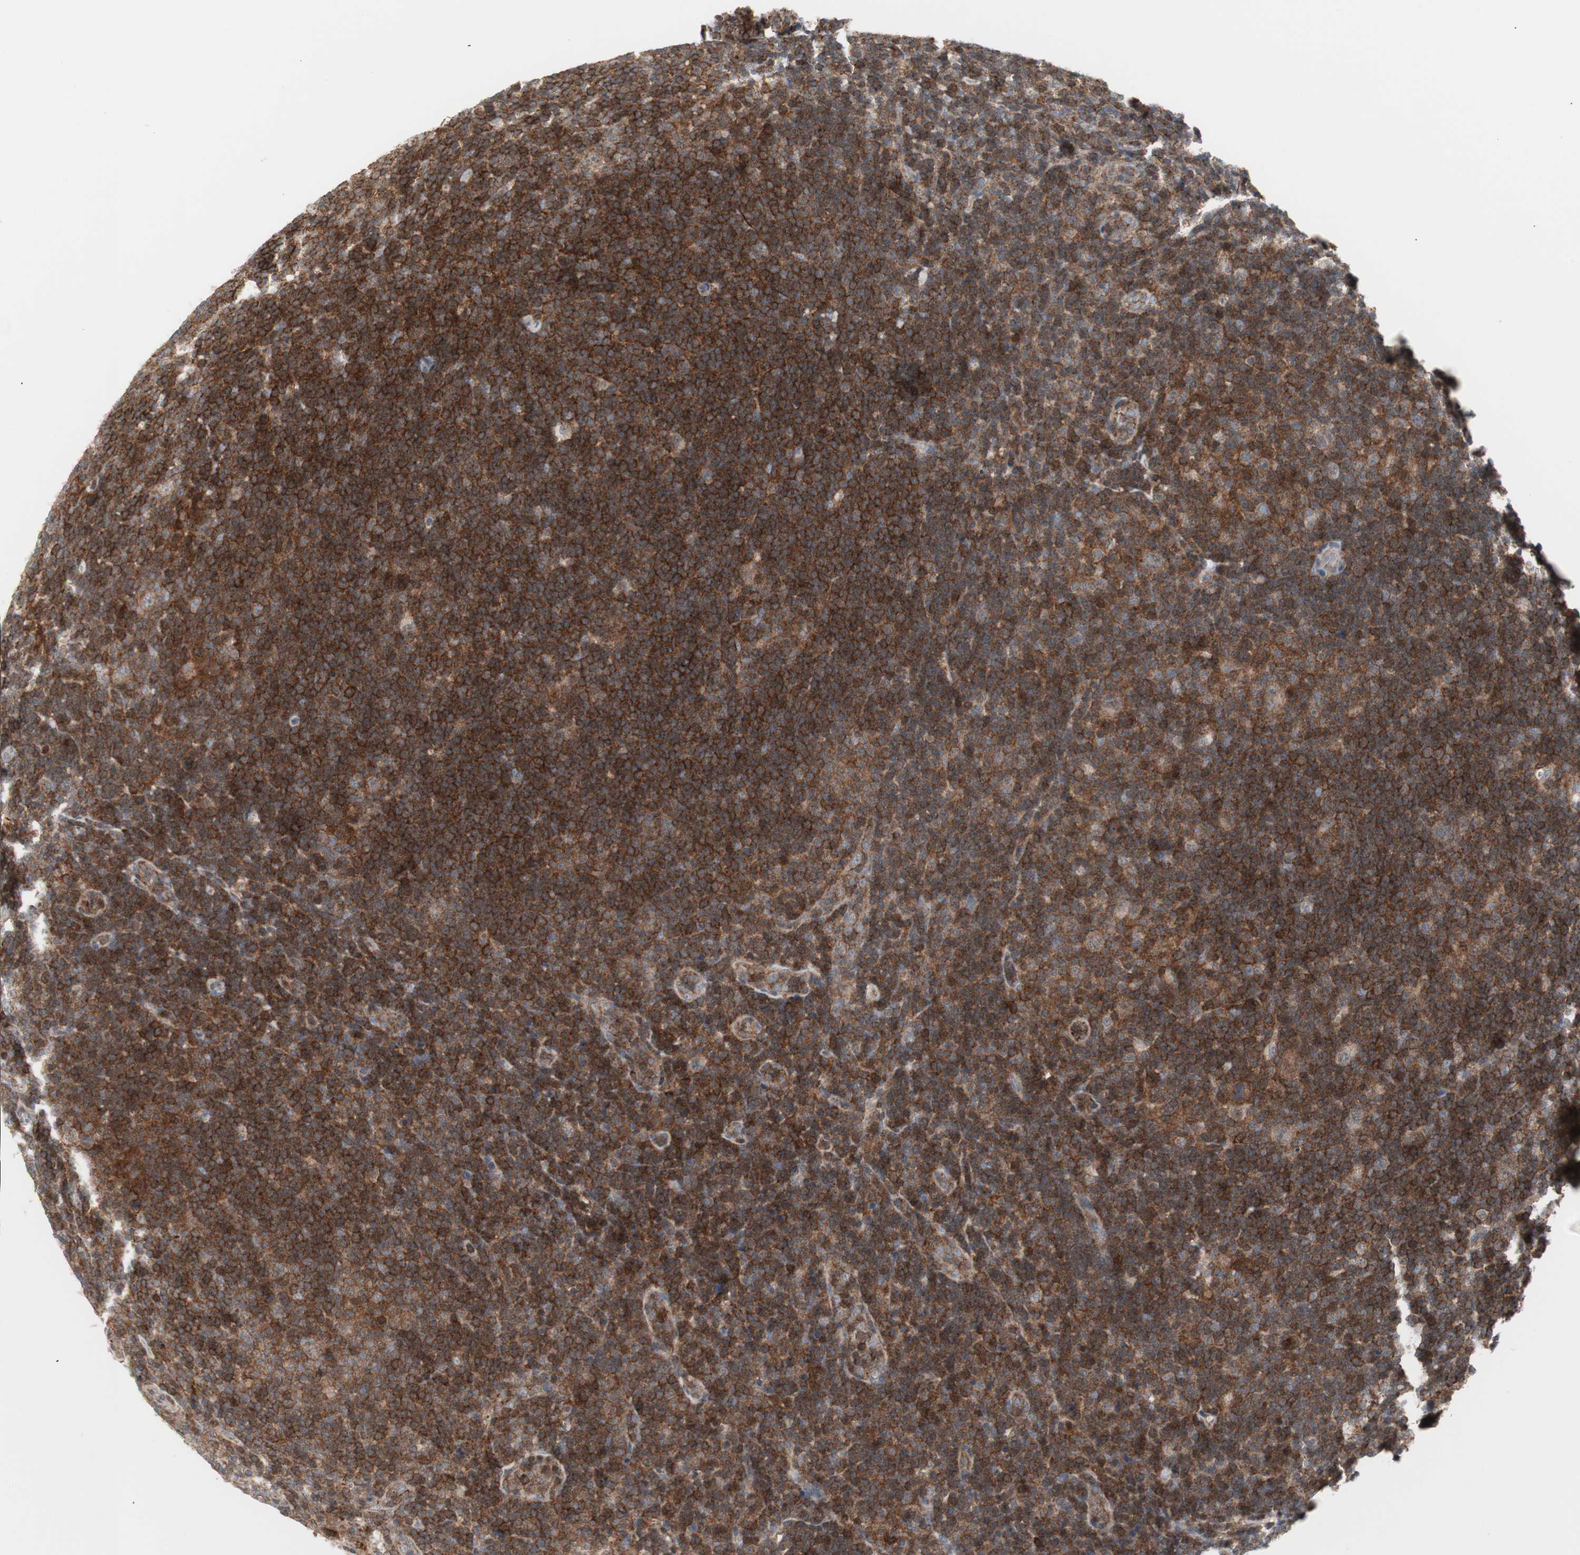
{"staining": {"intensity": "weak", "quantity": ">75%", "location": "cytoplasmic/membranous"}, "tissue": "lymphoma", "cell_type": "Tumor cells", "image_type": "cancer", "snomed": [{"axis": "morphology", "description": "Hodgkin's disease, NOS"}, {"axis": "topography", "description": "Lymph node"}], "caption": "Human Hodgkin's disease stained with a protein marker exhibits weak staining in tumor cells.", "gene": "PPP1CA", "patient": {"sex": "female", "age": 57}}